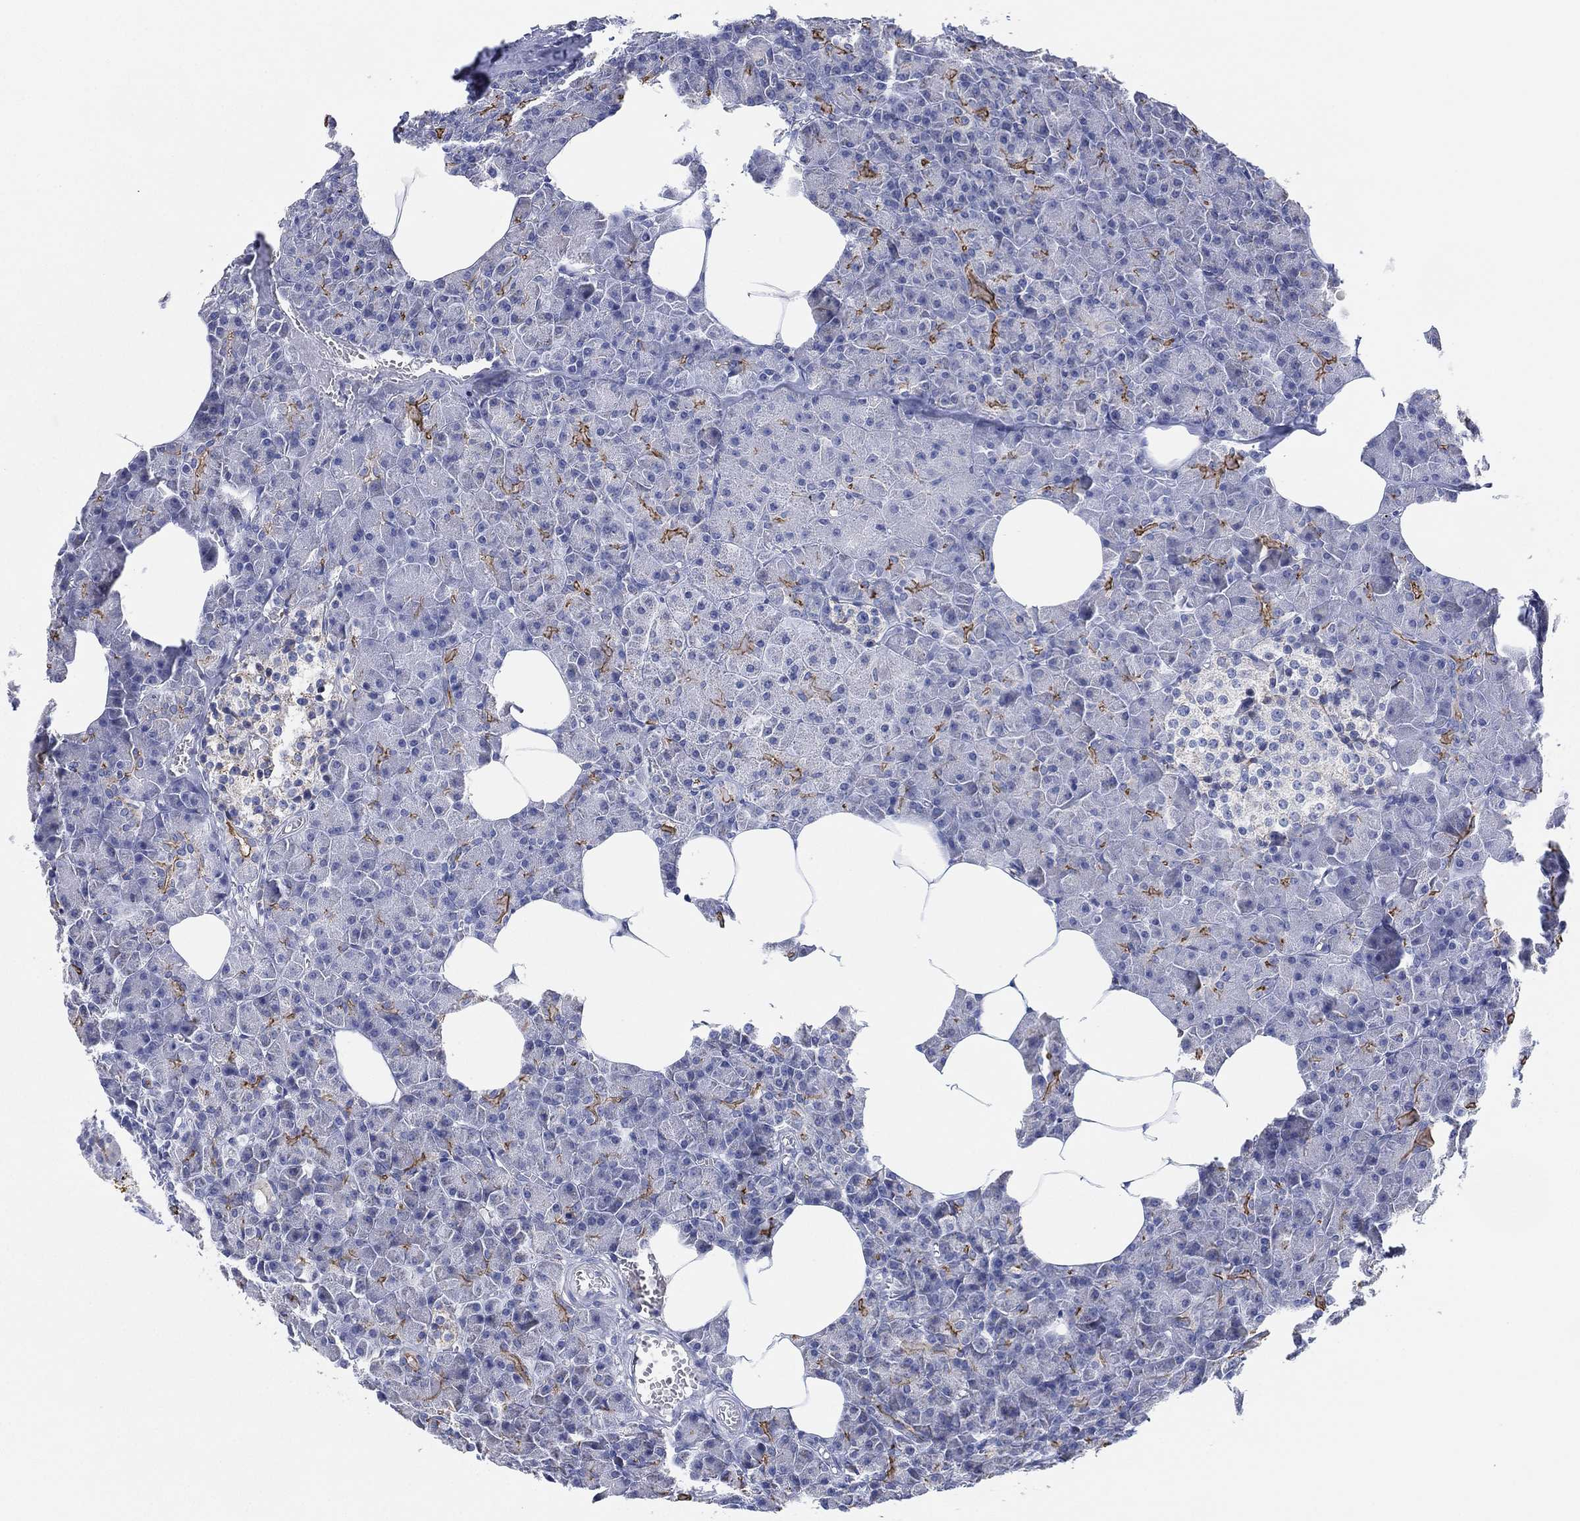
{"staining": {"intensity": "strong", "quantity": "<25%", "location": "cytoplasmic/membranous"}, "tissue": "pancreas", "cell_type": "Exocrine glandular cells", "image_type": "normal", "snomed": [{"axis": "morphology", "description": "Normal tissue, NOS"}, {"axis": "topography", "description": "Pancreas"}], "caption": "IHC micrograph of normal pancreas stained for a protein (brown), which demonstrates medium levels of strong cytoplasmic/membranous positivity in approximately <25% of exocrine glandular cells.", "gene": "CFTR", "patient": {"sex": "female", "age": 45}}